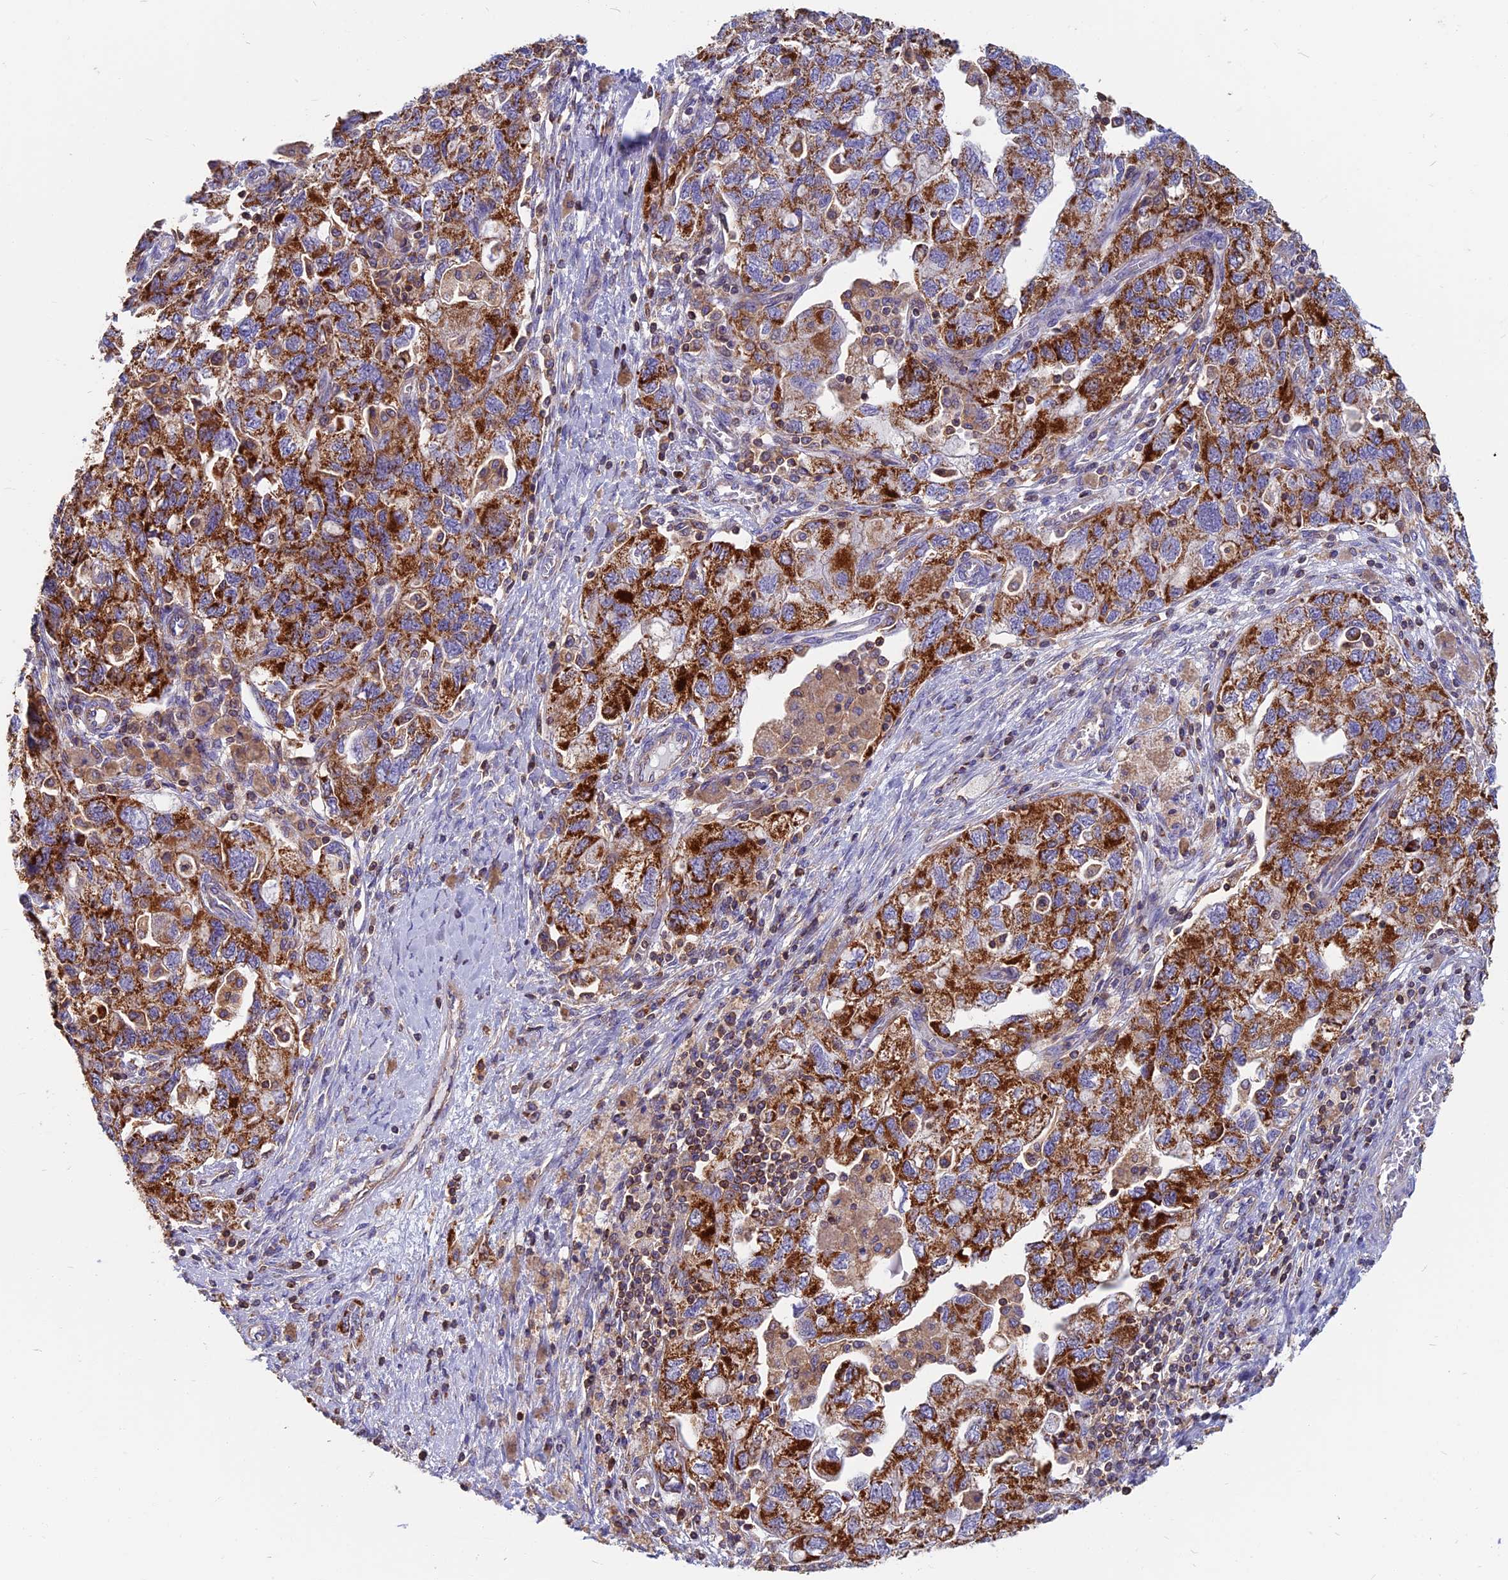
{"staining": {"intensity": "strong", "quantity": ">75%", "location": "cytoplasmic/membranous"}, "tissue": "ovarian cancer", "cell_type": "Tumor cells", "image_type": "cancer", "snomed": [{"axis": "morphology", "description": "Carcinoma, NOS"}, {"axis": "morphology", "description": "Cystadenocarcinoma, serous, NOS"}, {"axis": "topography", "description": "Ovary"}], "caption": "Strong cytoplasmic/membranous positivity is seen in about >75% of tumor cells in ovarian cancer. (brown staining indicates protein expression, while blue staining denotes nuclei).", "gene": "HSD17B8", "patient": {"sex": "female", "age": 69}}